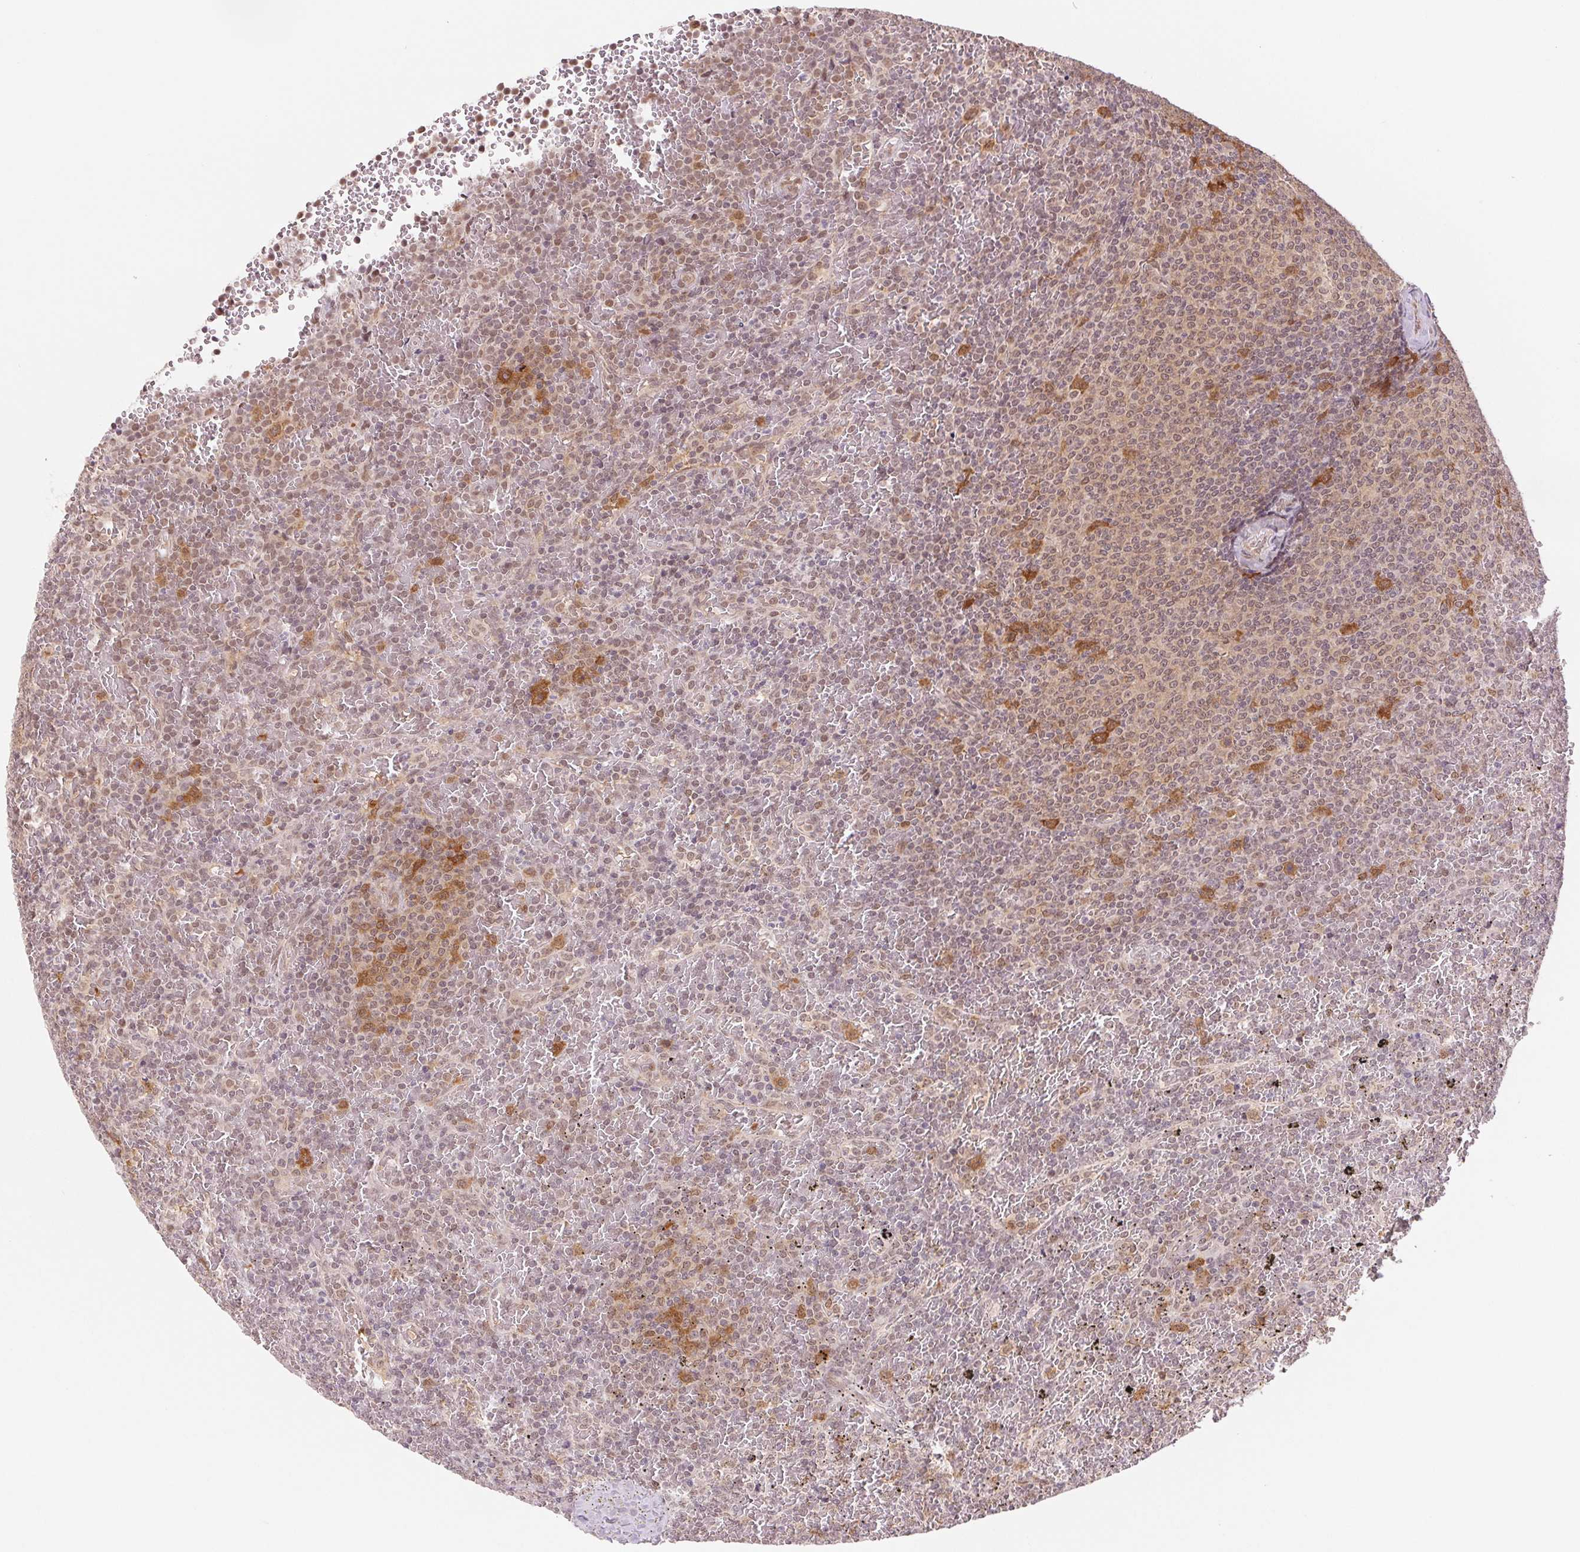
{"staining": {"intensity": "moderate", "quantity": "<25%", "location": "cytoplasmic/membranous,nuclear"}, "tissue": "lymphoma", "cell_type": "Tumor cells", "image_type": "cancer", "snomed": [{"axis": "morphology", "description": "Malignant lymphoma, non-Hodgkin's type, Low grade"}, {"axis": "topography", "description": "Spleen"}], "caption": "The photomicrograph reveals a brown stain indicating the presence of a protein in the cytoplasmic/membranous and nuclear of tumor cells in low-grade malignant lymphoma, non-Hodgkin's type.", "gene": "DNAJB6", "patient": {"sex": "female", "age": 77}}